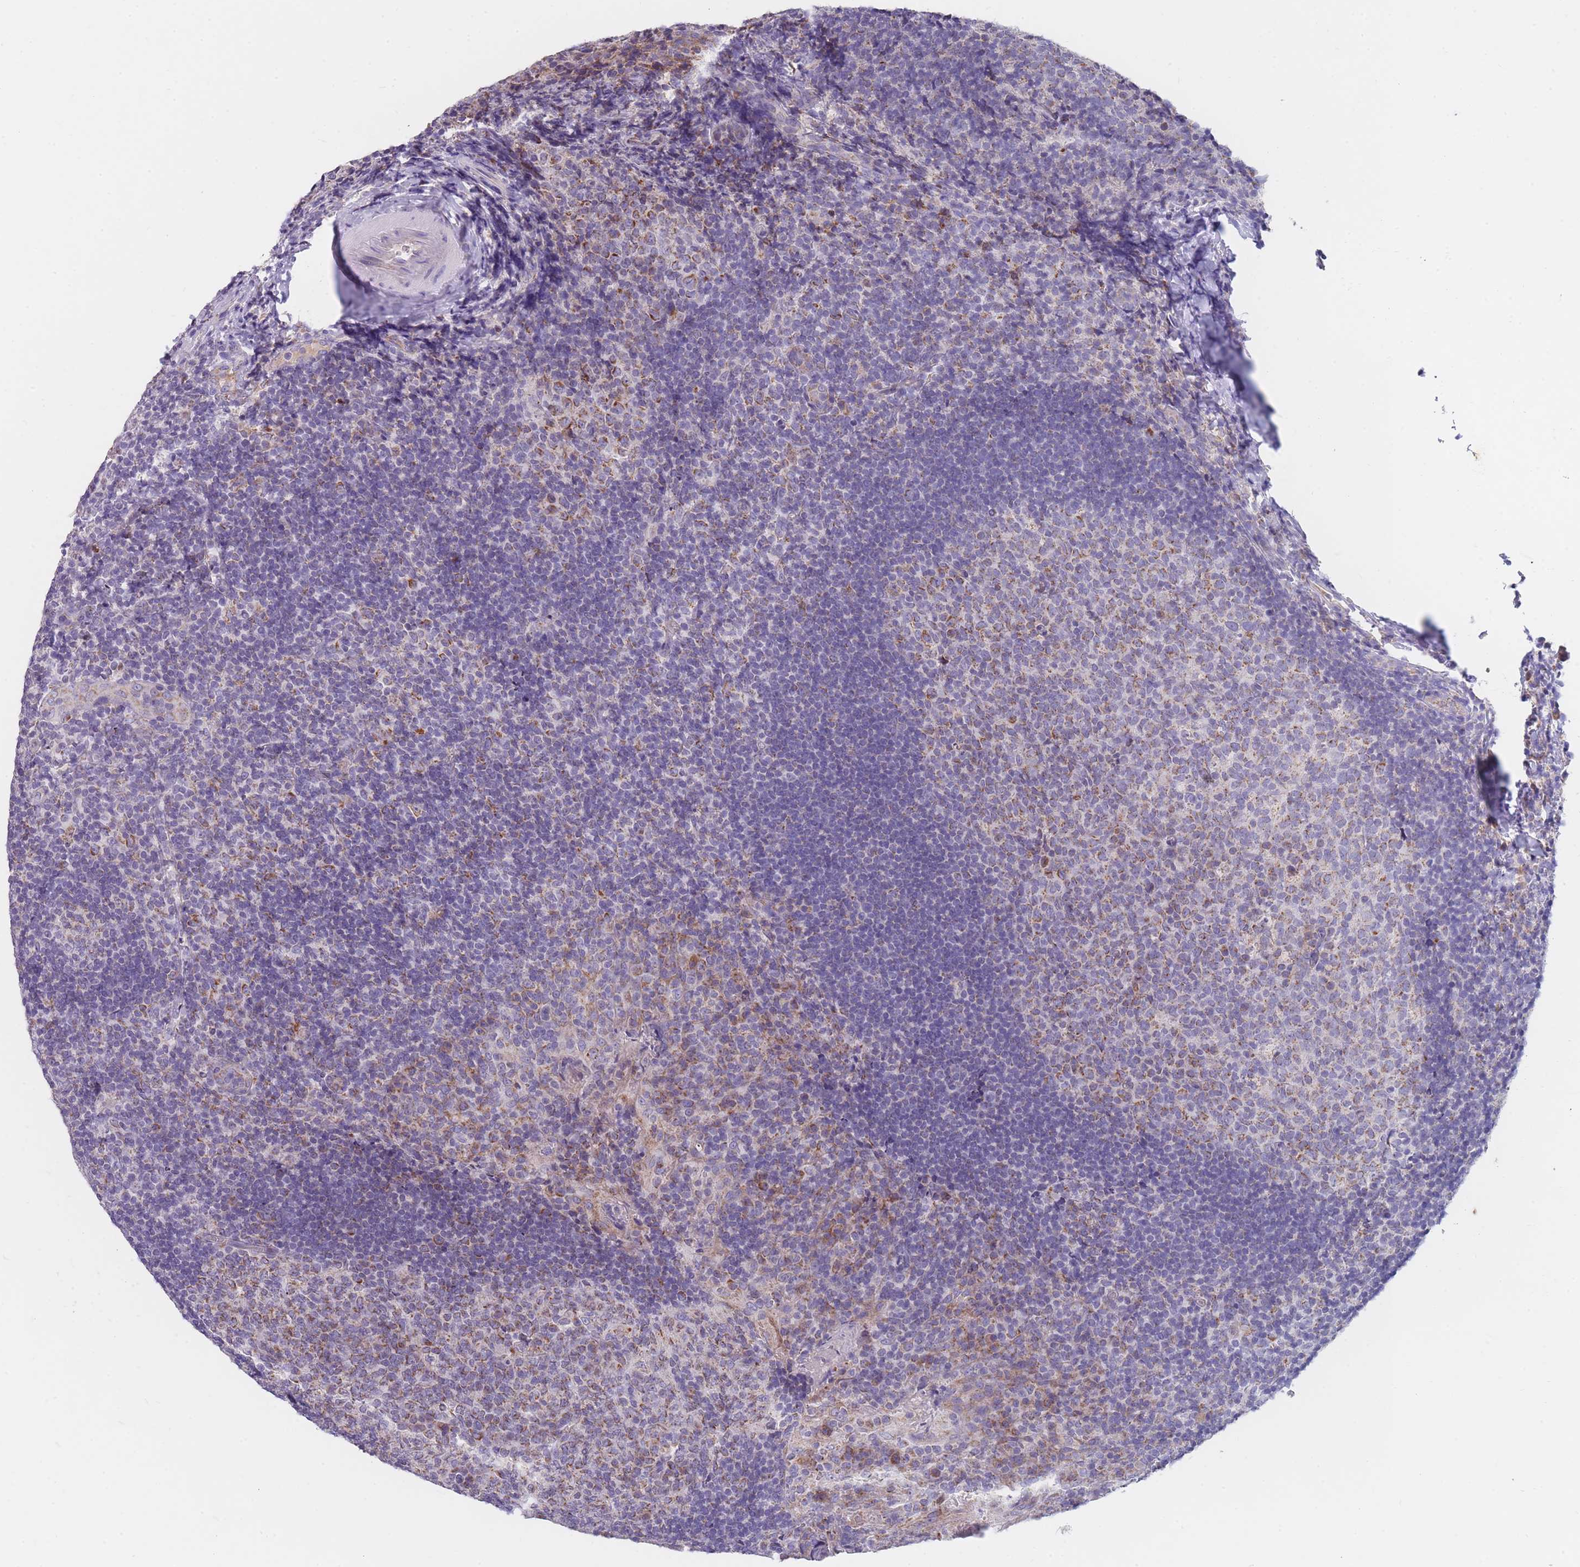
{"staining": {"intensity": "moderate", "quantity": ">75%", "location": "cytoplasmic/membranous"}, "tissue": "tonsil", "cell_type": "Germinal center cells", "image_type": "normal", "snomed": [{"axis": "morphology", "description": "Normal tissue, NOS"}, {"axis": "topography", "description": "Tonsil"}], "caption": "DAB (3,3'-diaminobenzidine) immunohistochemical staining of normal human tonsil reveals moderate cytoplasmic/membranous protein staining in approximately >75% of germinal center cells.", "gene": "MRPS14", "patient": {"sex": "male", "age": 17}}